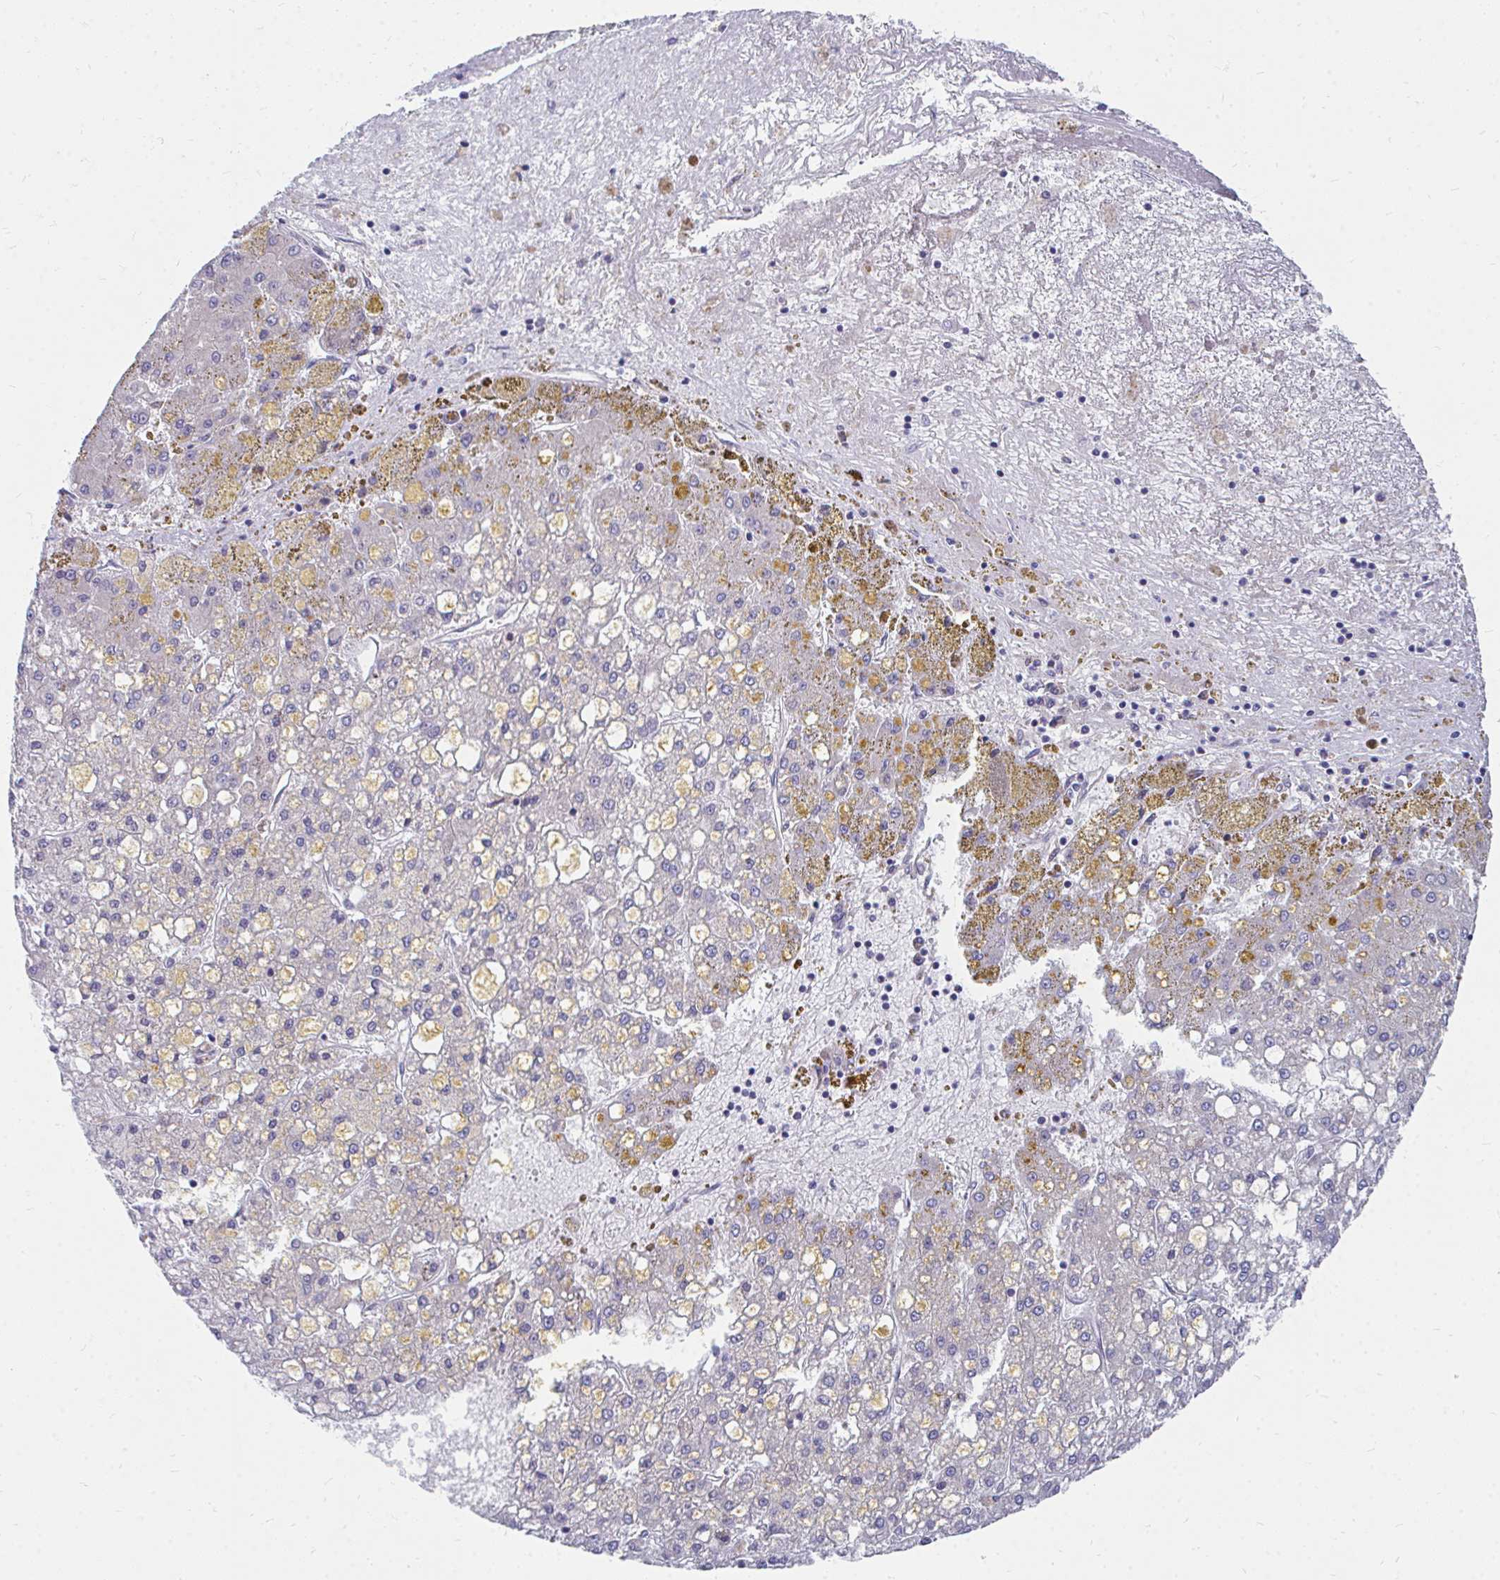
{"staining": {"intensity": "negative", "quantity": "none", "location": "none"}, "tissue": "liver cancer", "cell_type": "Tumor cells", "image_type": "cancer", "snomed": [{"axis": "morphology", "description": "Carcinoma, Hepatocellular, NOS"}, {"axis": "topography", "description": "Liver"}], "caption": "This is an immunohistochemistry (IHC) photomicrograph of liver hepatocellular carcinoma. There is no expression in tumor cells.", "gene": "PEX3", "patient": {"sex": "male", "age": 67}}